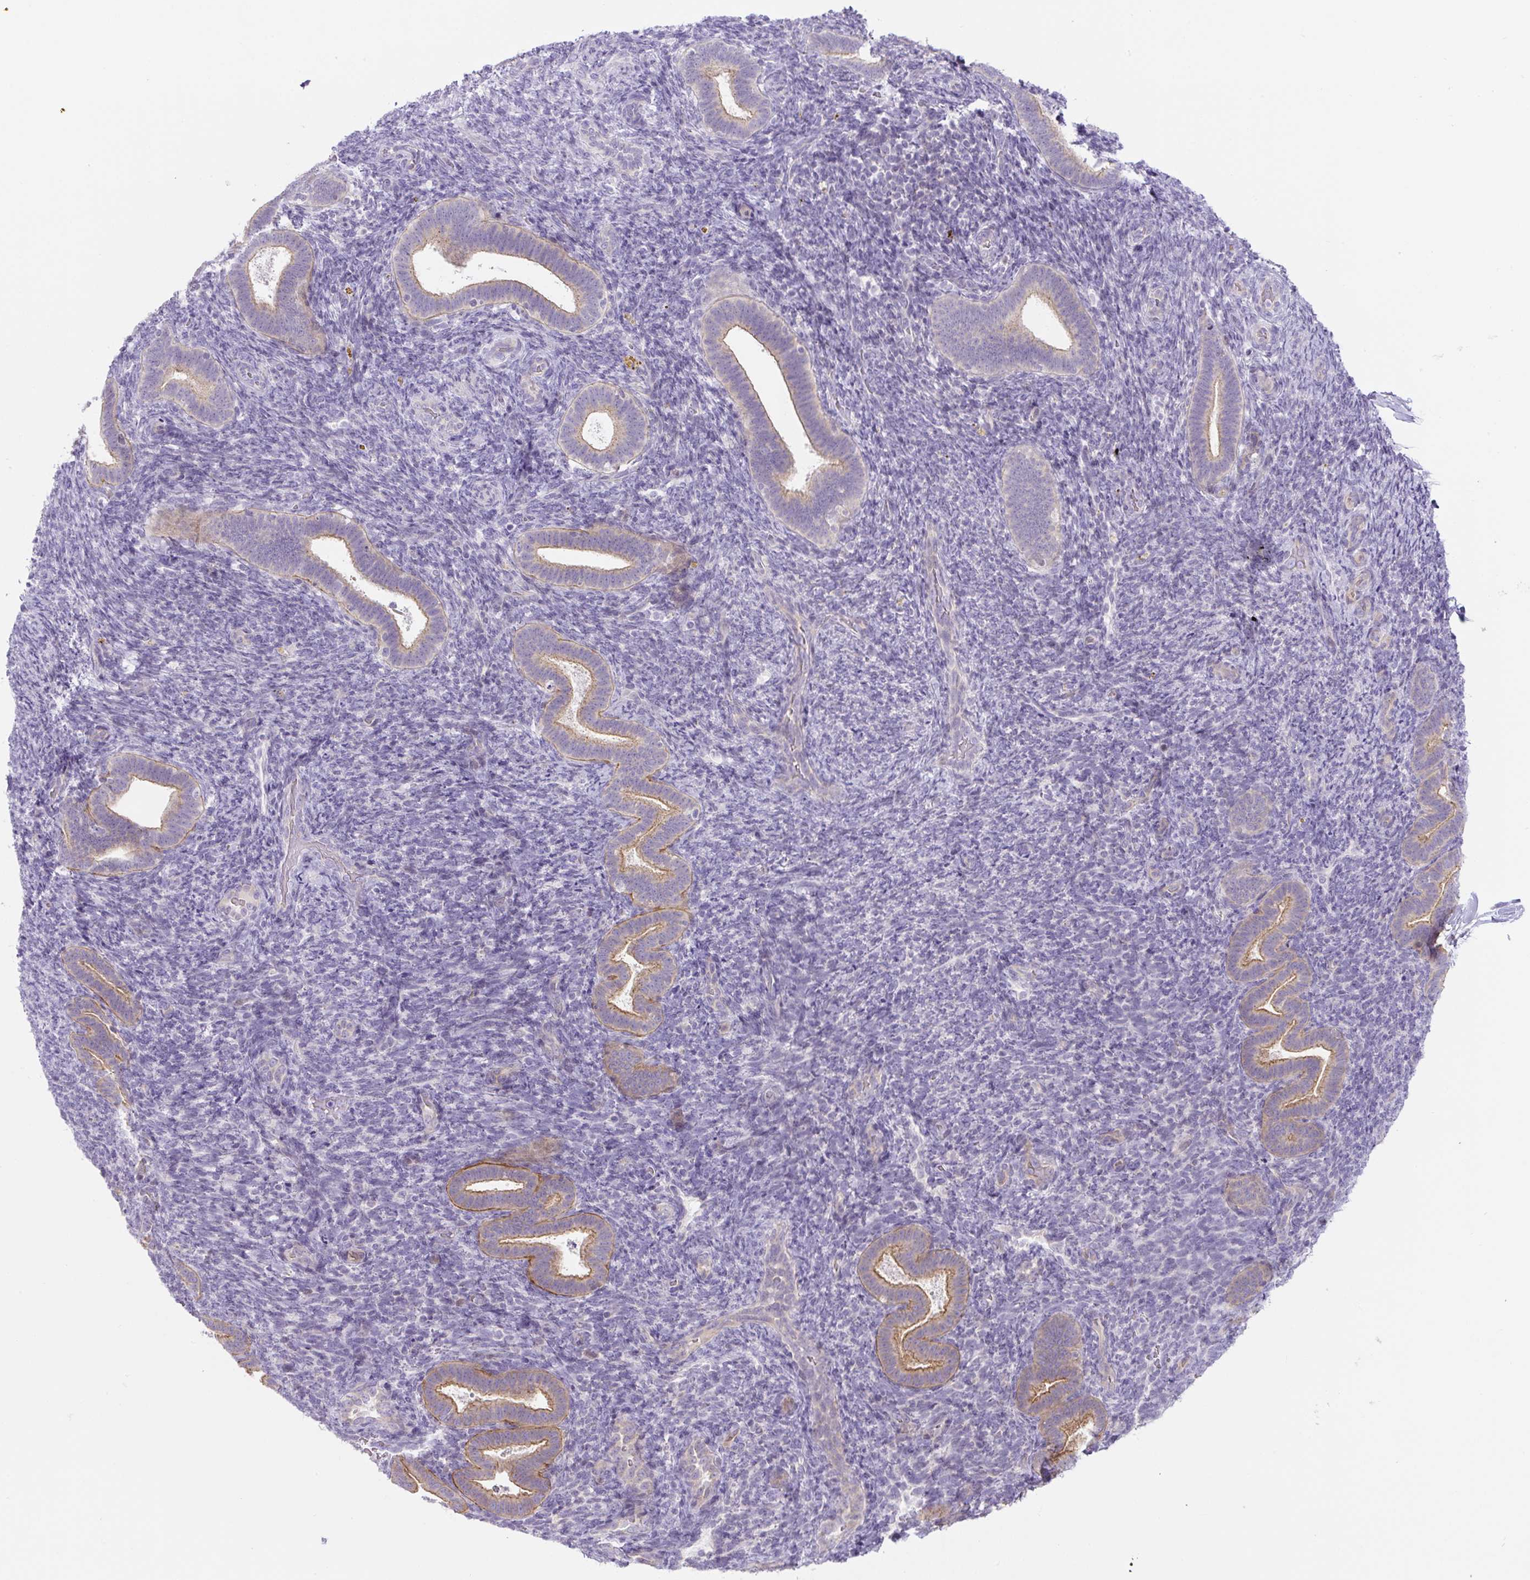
{"staining": {"intensity": "negative", "quantity": "none", "location": "none"}, "tissue": "endometrium", "cell_type": "Cells in endometrial stroma", "image_type": "normal", "snomed": [{"axis": "morphology", "description": "Normal tissue, NOS"}, {"axis": "topography", "description": "Endometrium"}], "caption": "DAB immunohistochemical staining of unremarkable endometrium shows no significant positivity in cells in endometrial stroma. (Immunohistochemistry (ihc), brightfield microscopy, high magnification).", "gene": "ADAMTS19", "patient": {"sex": "female", "age": 34}}